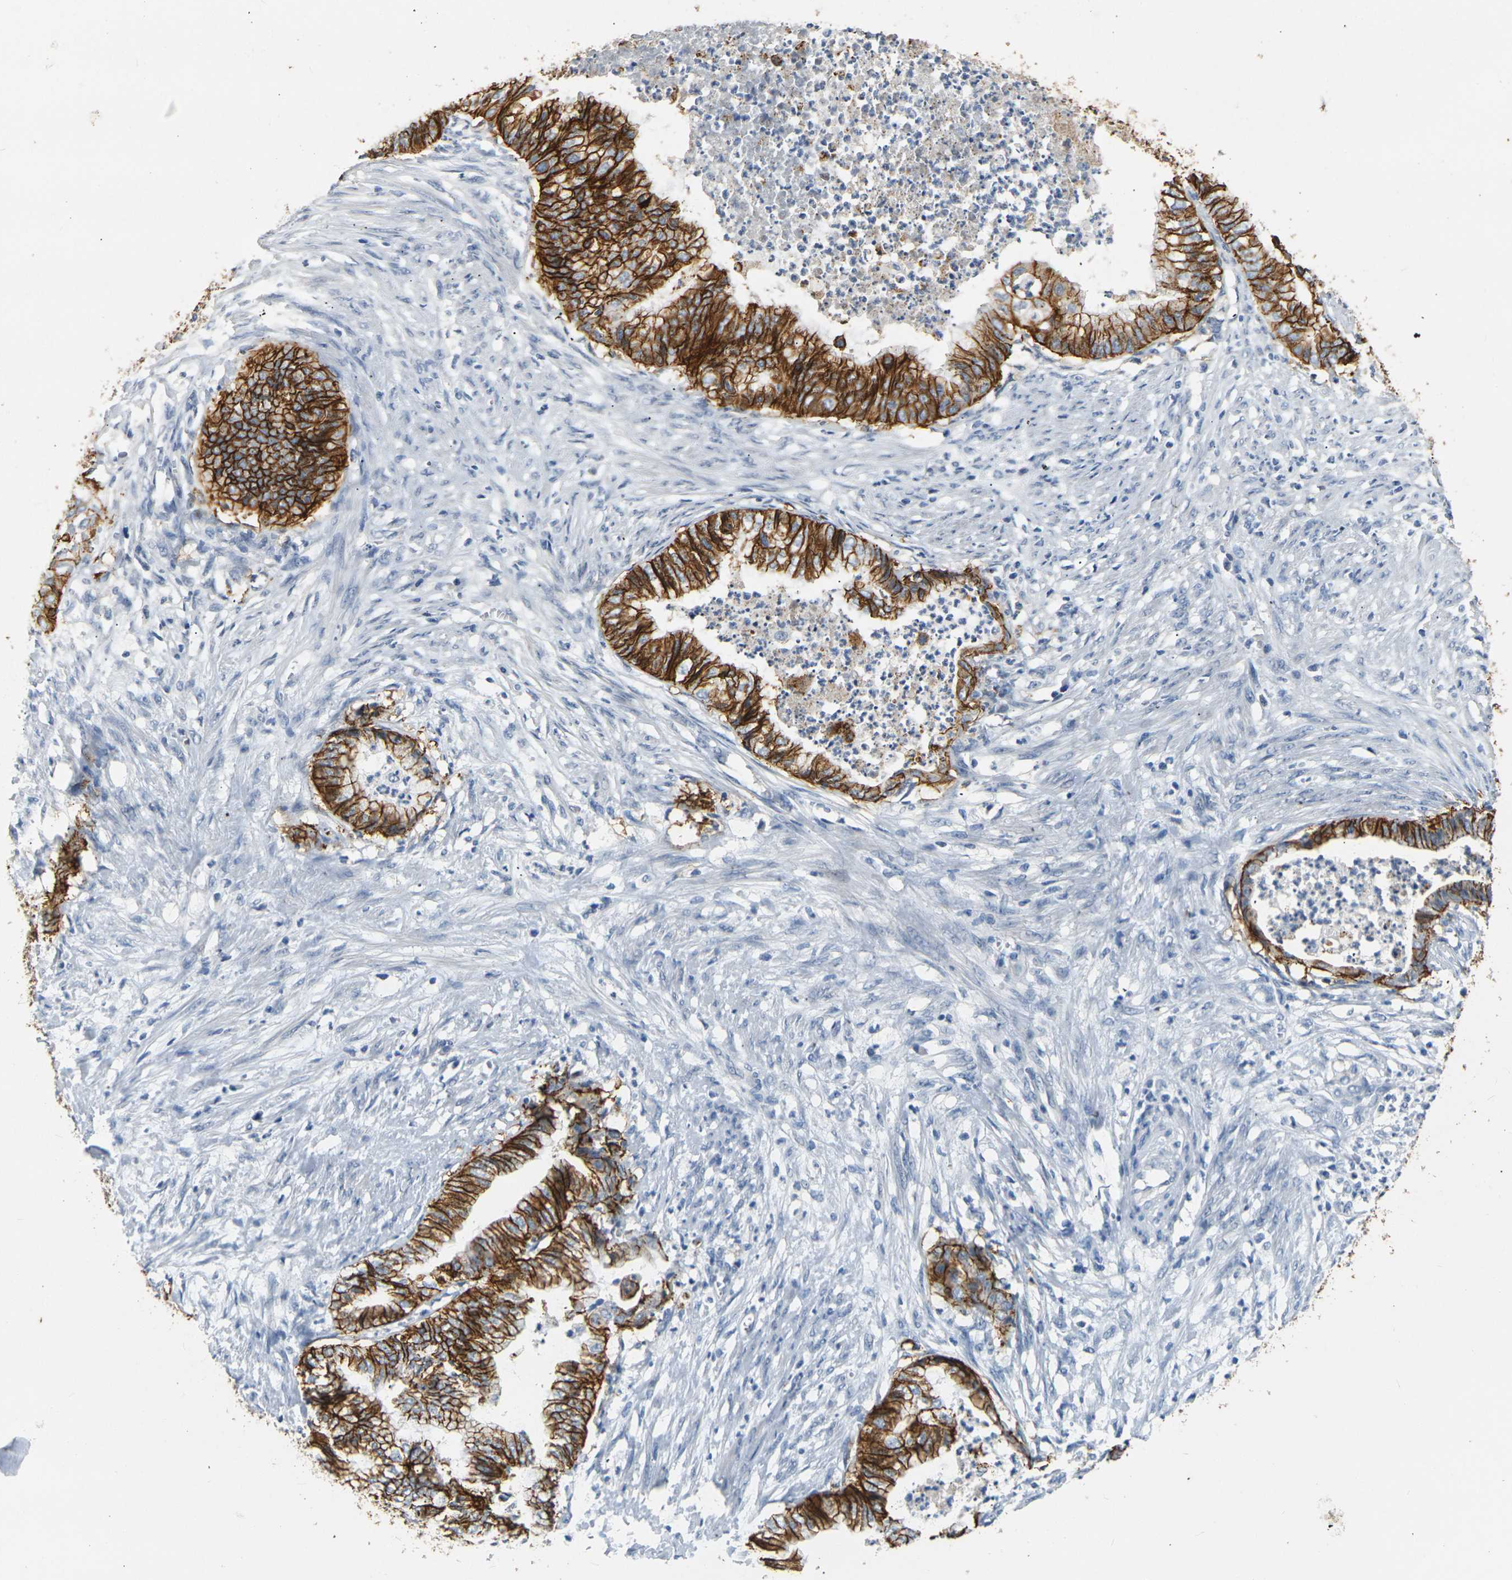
{"staining": {"intensity": "strong", "quantity": ">75%", "location": "cytoplasmic/membranous"}, "tissue": "endometrial cancer", "cell_type": "Tumor cells", "image_type": "cancer", "snomed": [{"axis": "morphology", "description": "Necrosis, NOS"}, {"axis": "morphology", "description": "Adenocarcinoma, NOS"}, {"axis": "topography", "description": "Endometrium"}], "caption": "The immunohistochemical stain labels strong cytoplasmic/membranous positivity in tumor cells of adenocarcinoma (endometrial) tissue. The protein of interest is shown in brown color, while the nuclei are stained blue.", "gene": "CLDN7", "patient": {"sex": "female", "age": 79}}